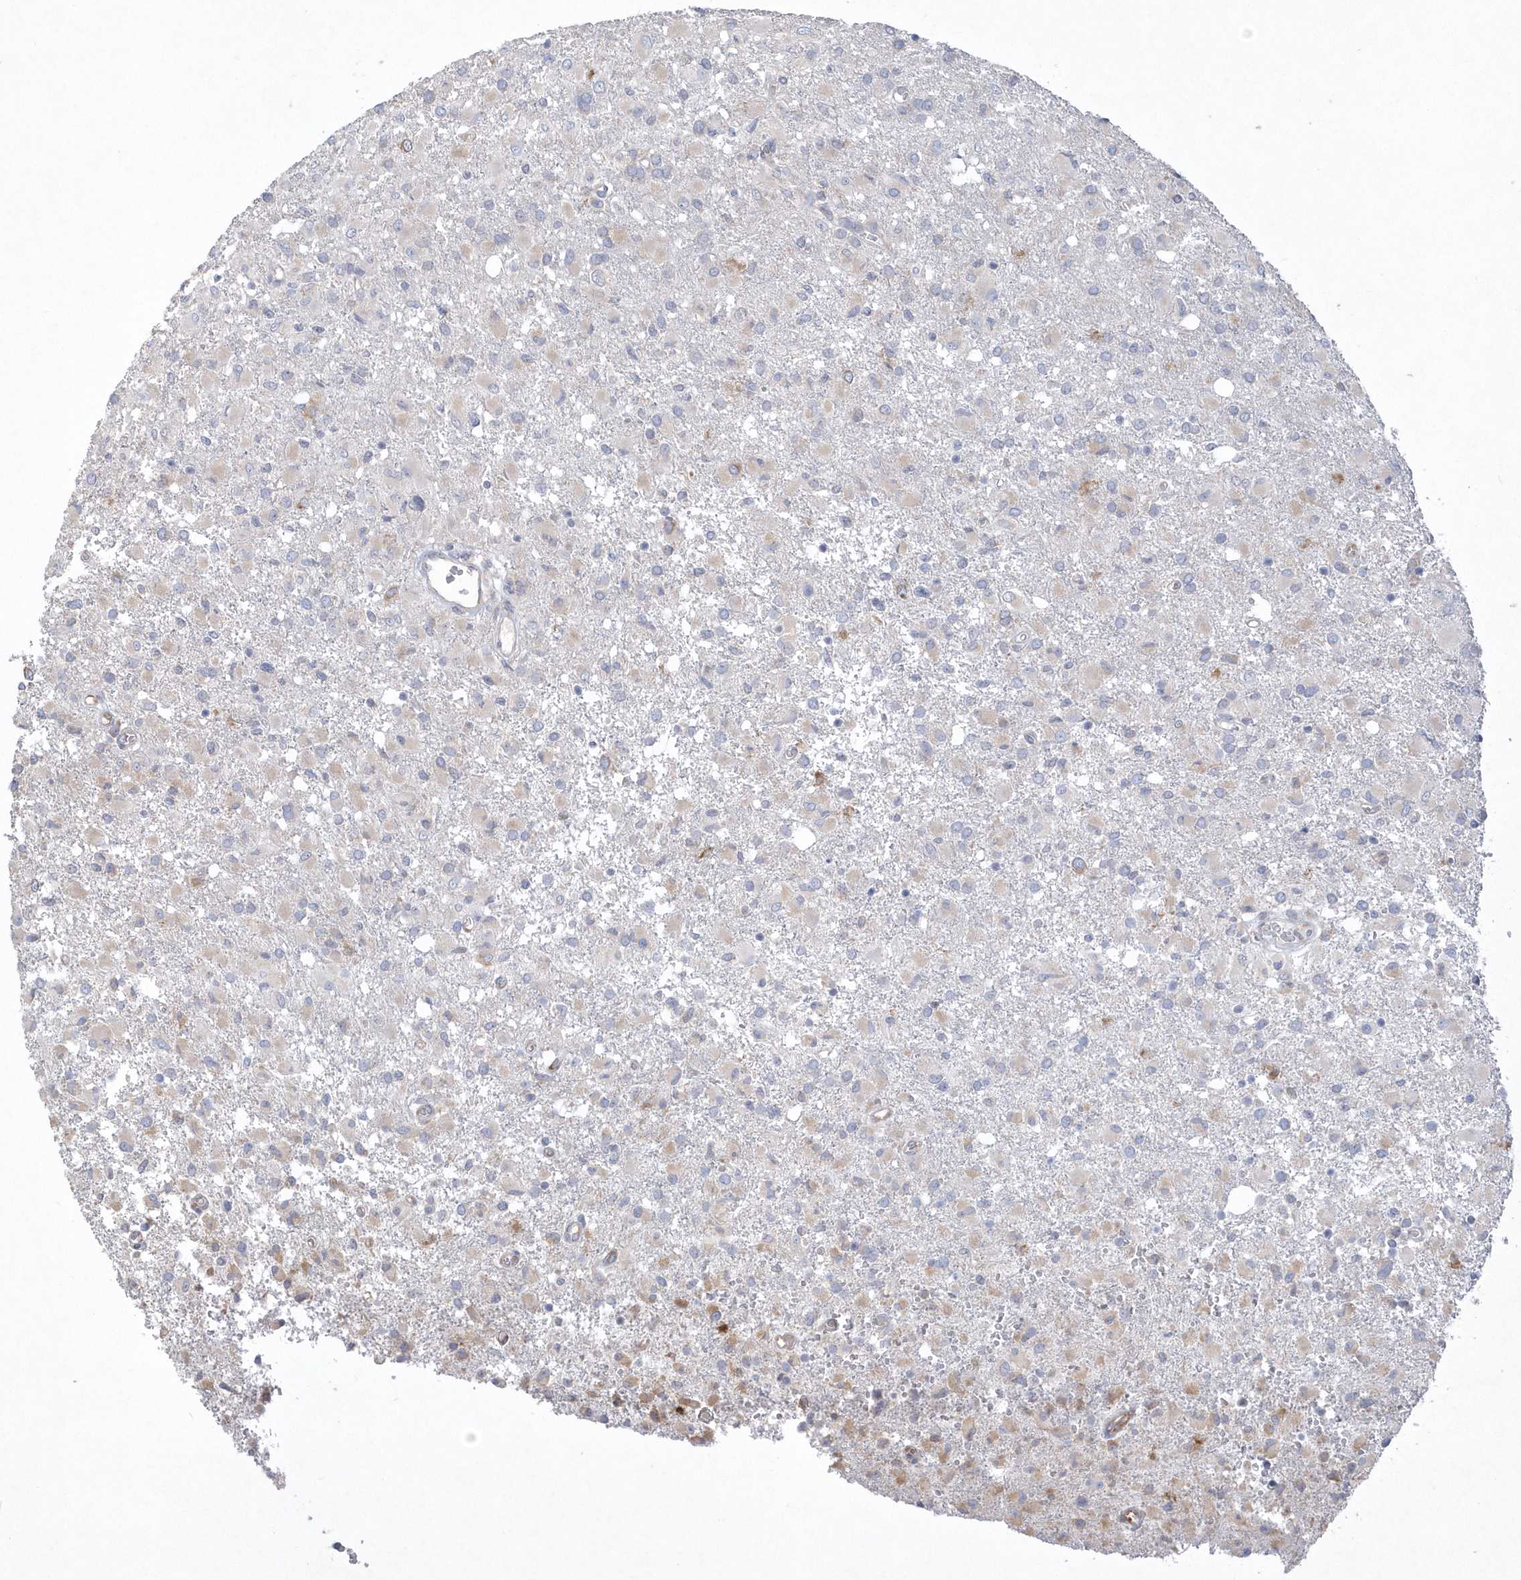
{"staining": {"intensity": "weak", "quantity": "<25%", "location": "cytoplasmic/membranous"}, "tissue": "glioma", "cell_type": "Tumor cells", "image_type": "cancer", "snomed": [{"axis": "morphology", "description": "Glioma, malignant, High grade"}, {"axis": "topography", "description": "Brain"}], "caption": "There is no significant staining in tumor cells of malignant glioma (high-grade).", "gene": "DGAT1", "patient": {"sex": "female", "age": 57}}